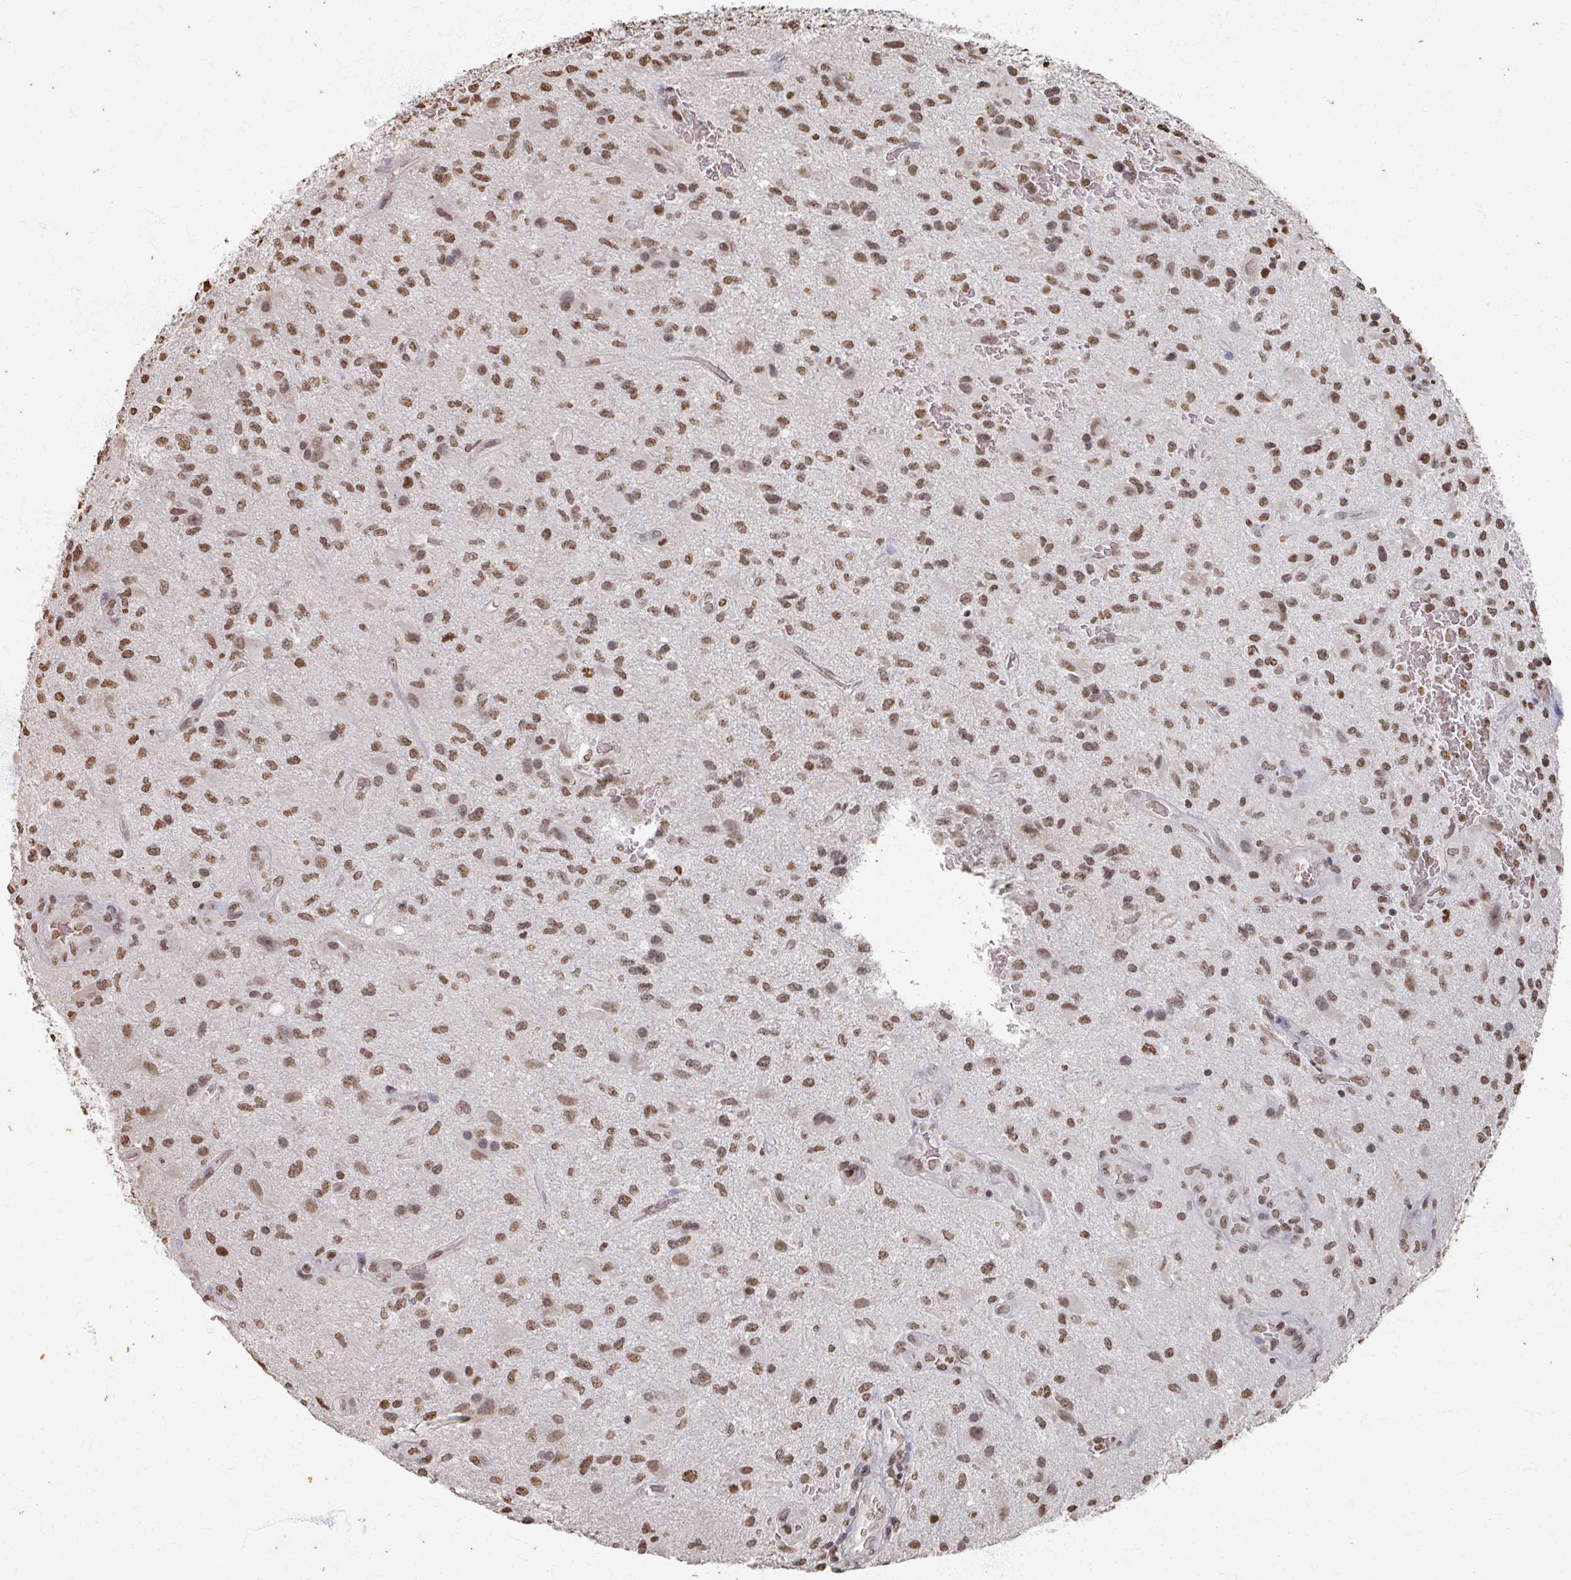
{"staining": {"intensity": "moderate", "quantity": ">75%", "location": "nuclear"}, "tissue": "glioma", "cell_type": "Tumor cells", "image_type": "cancer", "snomed": [{"axis": "morphology", "description": "Glioma, malignant, High grade"}, {"axis": "topography", "description": "Brain"}], "caption": "Protein expression analysis of malignant glioma (high-grade) reveals moderate nuclear positivity in about >75% of tumor cells.", "gene": "DCUN1D5", "patient": {"sex": "male", "age": 67}}